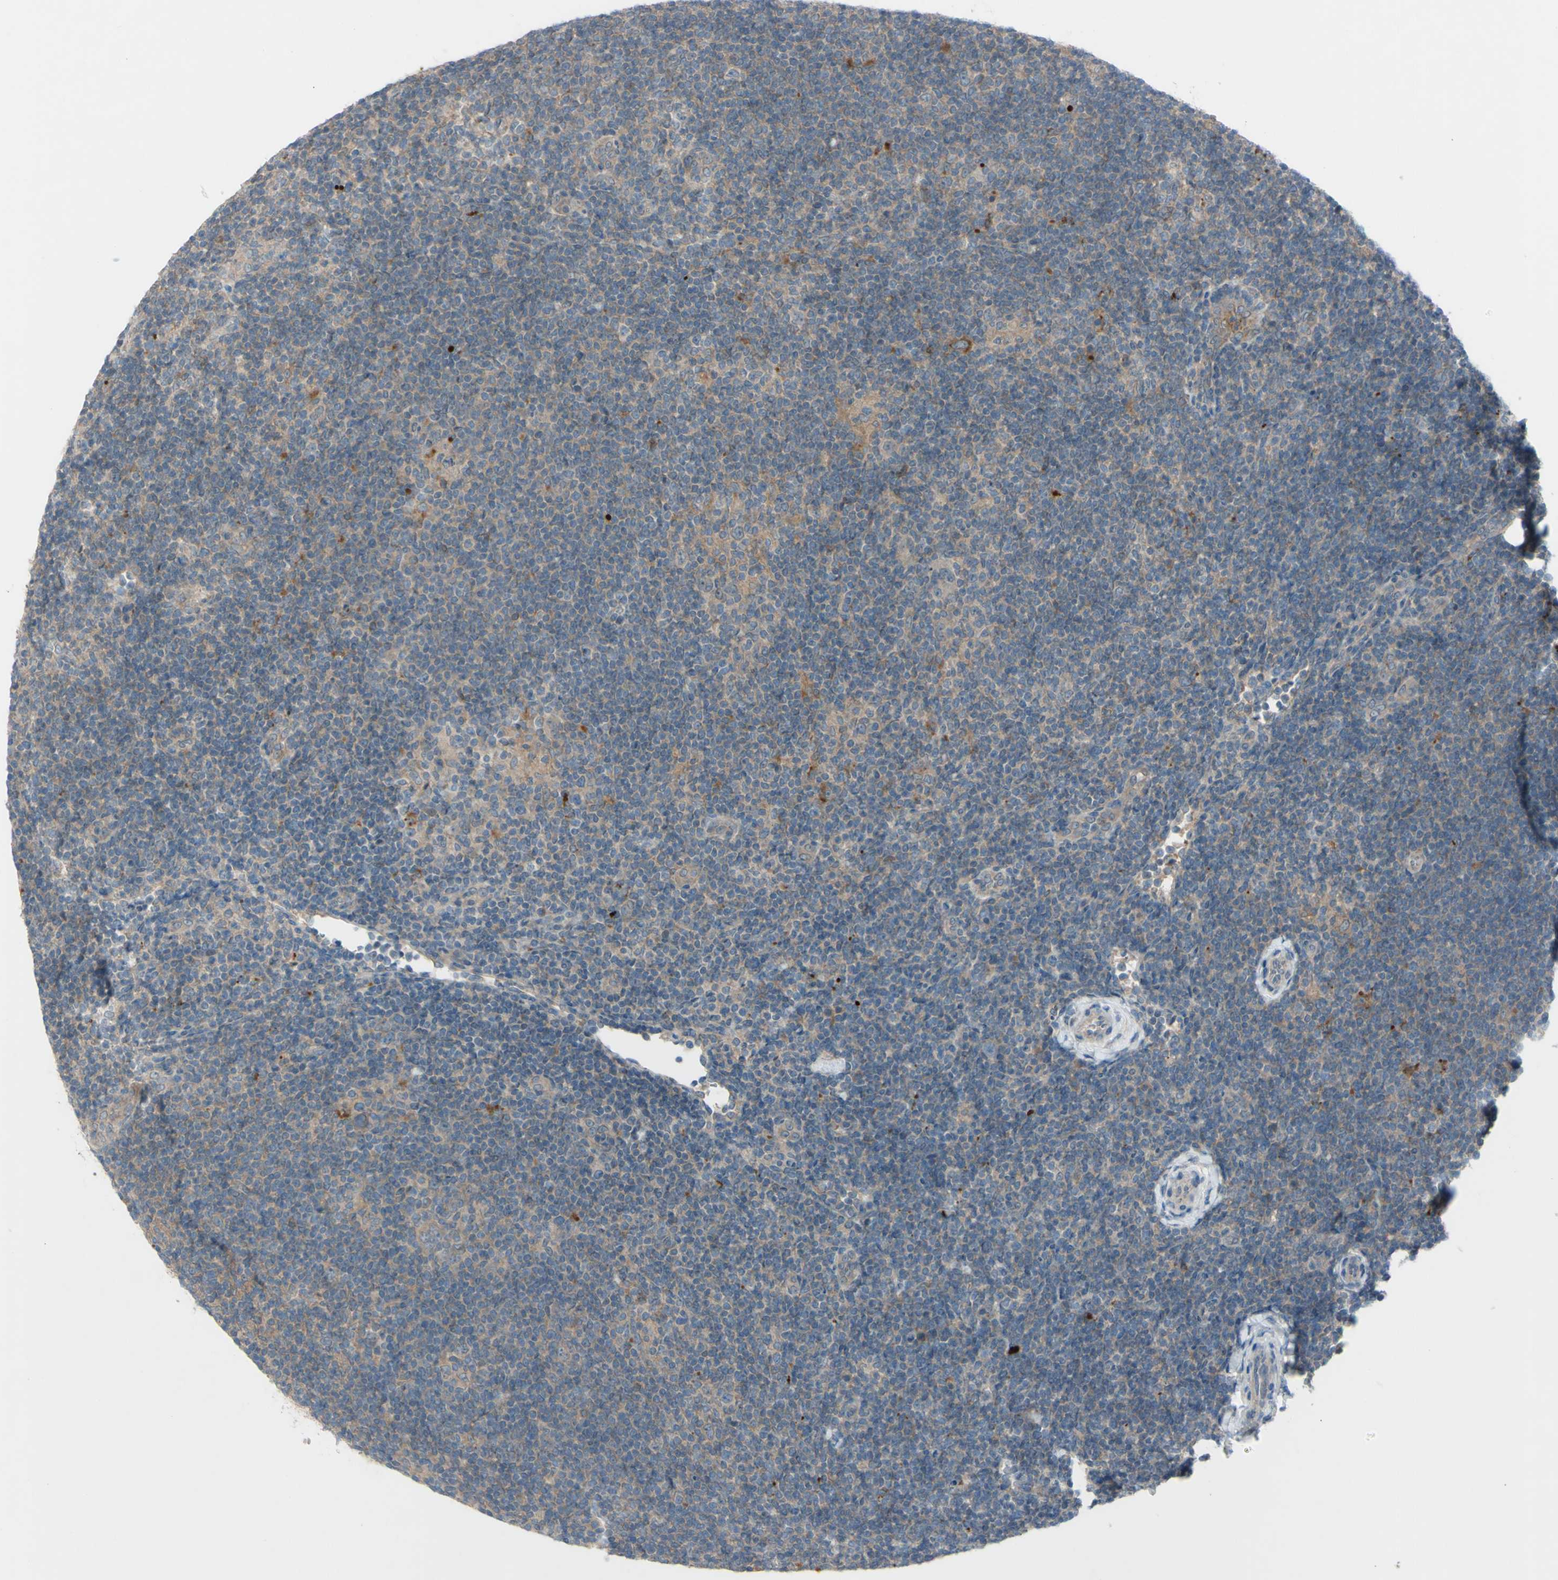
{"staining": {"intensity": "negative", "quantity": "none", "location": "none"}, "tissue": "lymphoma", "cell_type": "Tumor cells", "image_type": "cancer", "snomed": [{"axis": "morphology", "description": "Hodgkin's disease, NOS"}, {"axis": "topography", "description": "Lymph node"}], "caption": "An immunohistochemistry histopathology image of Hodgkin's disease is shown. There is no staining in tumor cells of Hodgkin's disease.", "gene": "AFP", "patient": {"sex": "female", "age": 57}}